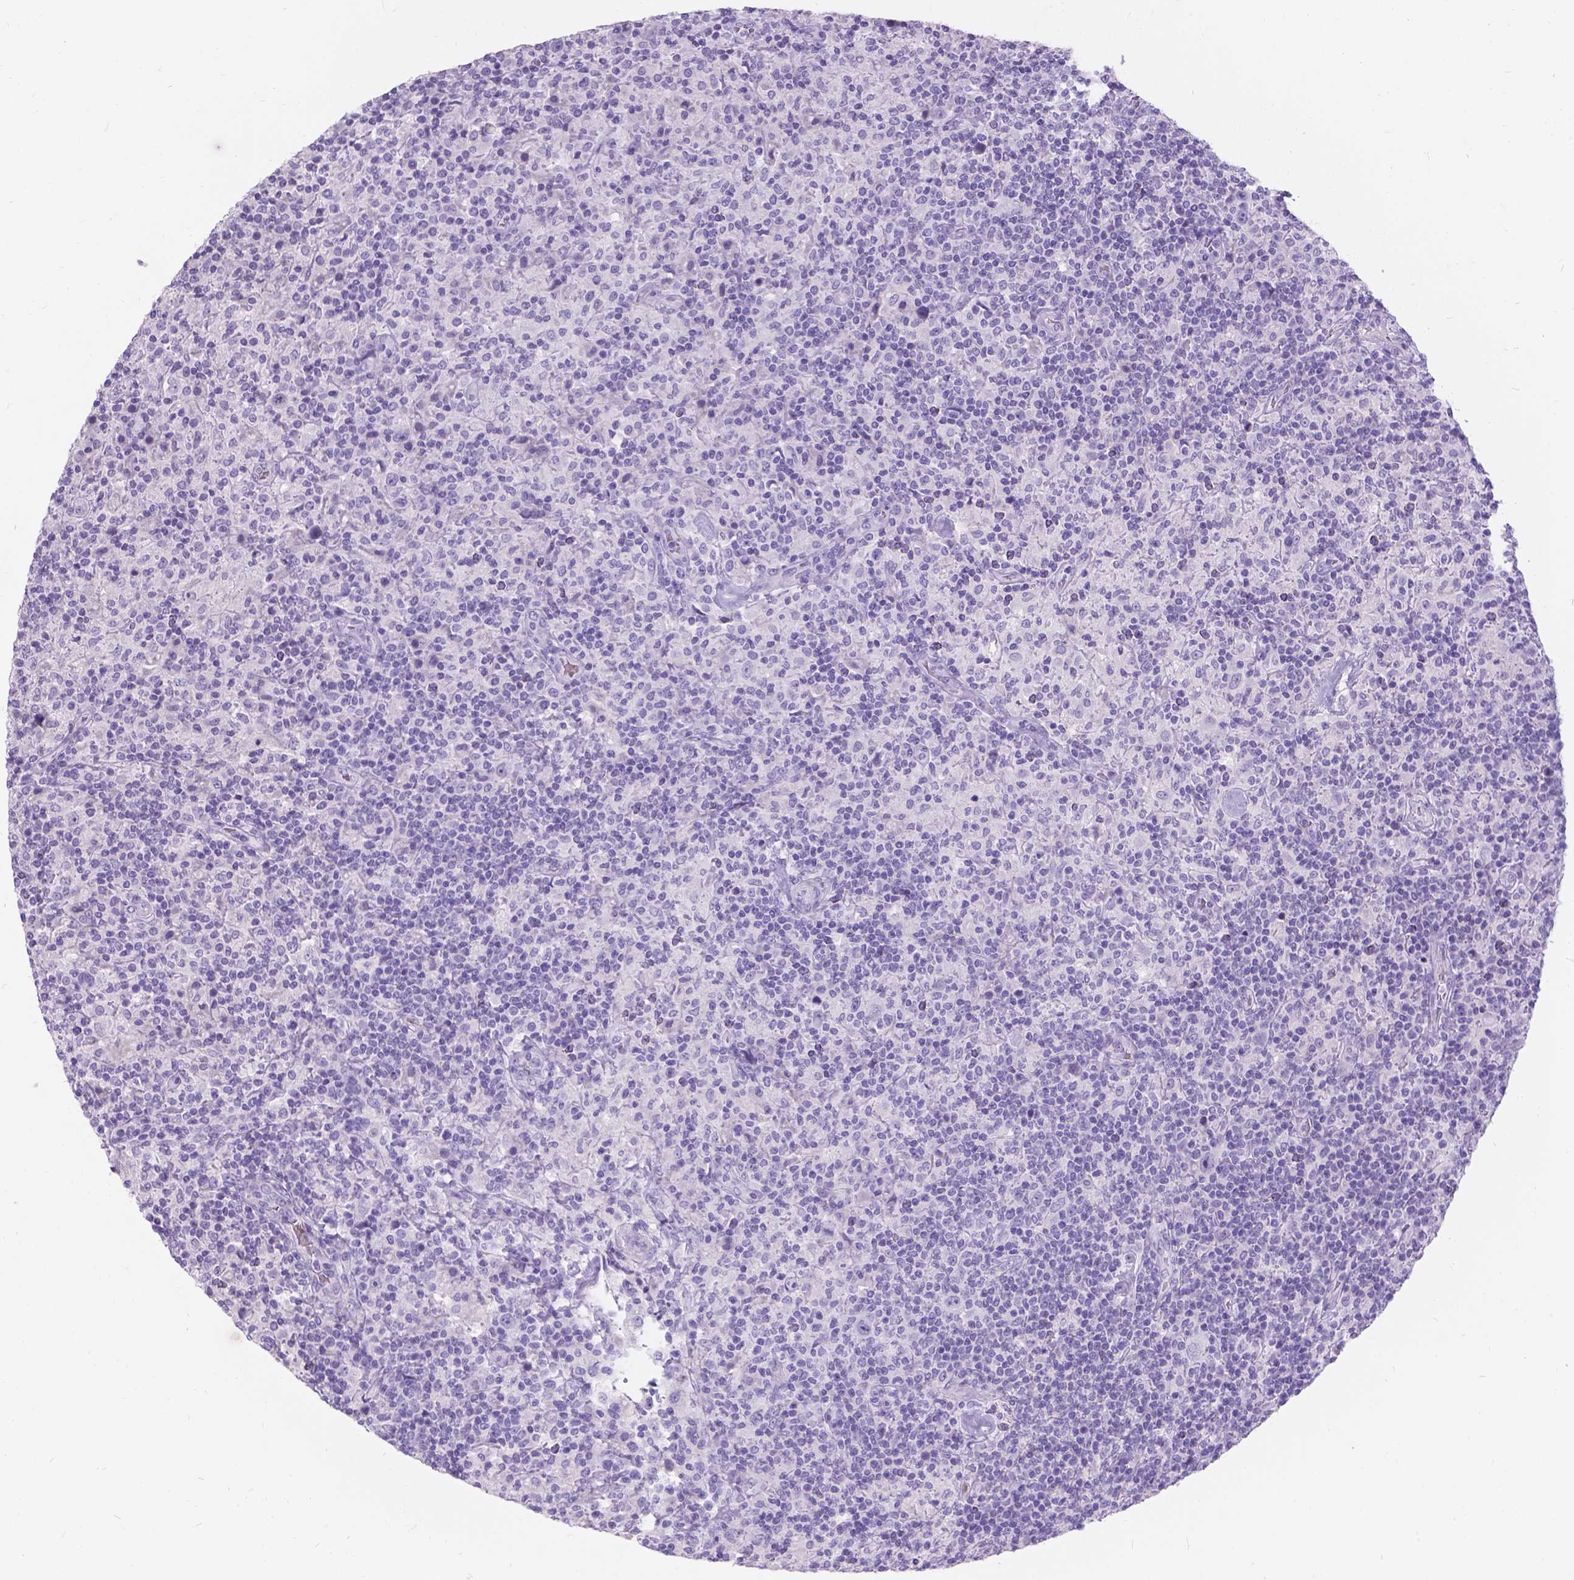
{"staining": {"intensity": "negative", "quantity": "none", "location": "none"}, "tissue": "lymphoma", "cell_type": "Tumor cells", "image_type": "cancer", "snomed": [{"axis": "morphology", "description": "Hodgkin's disease, NOS"}, {"axis": "topography", "description": "Lymph node"}], "caption": "The micrograph shows no staining of tumor cells in Hodgkin's disease.", "gene": "GNRHR", "patient": {"sex": "male", "age": 70}}